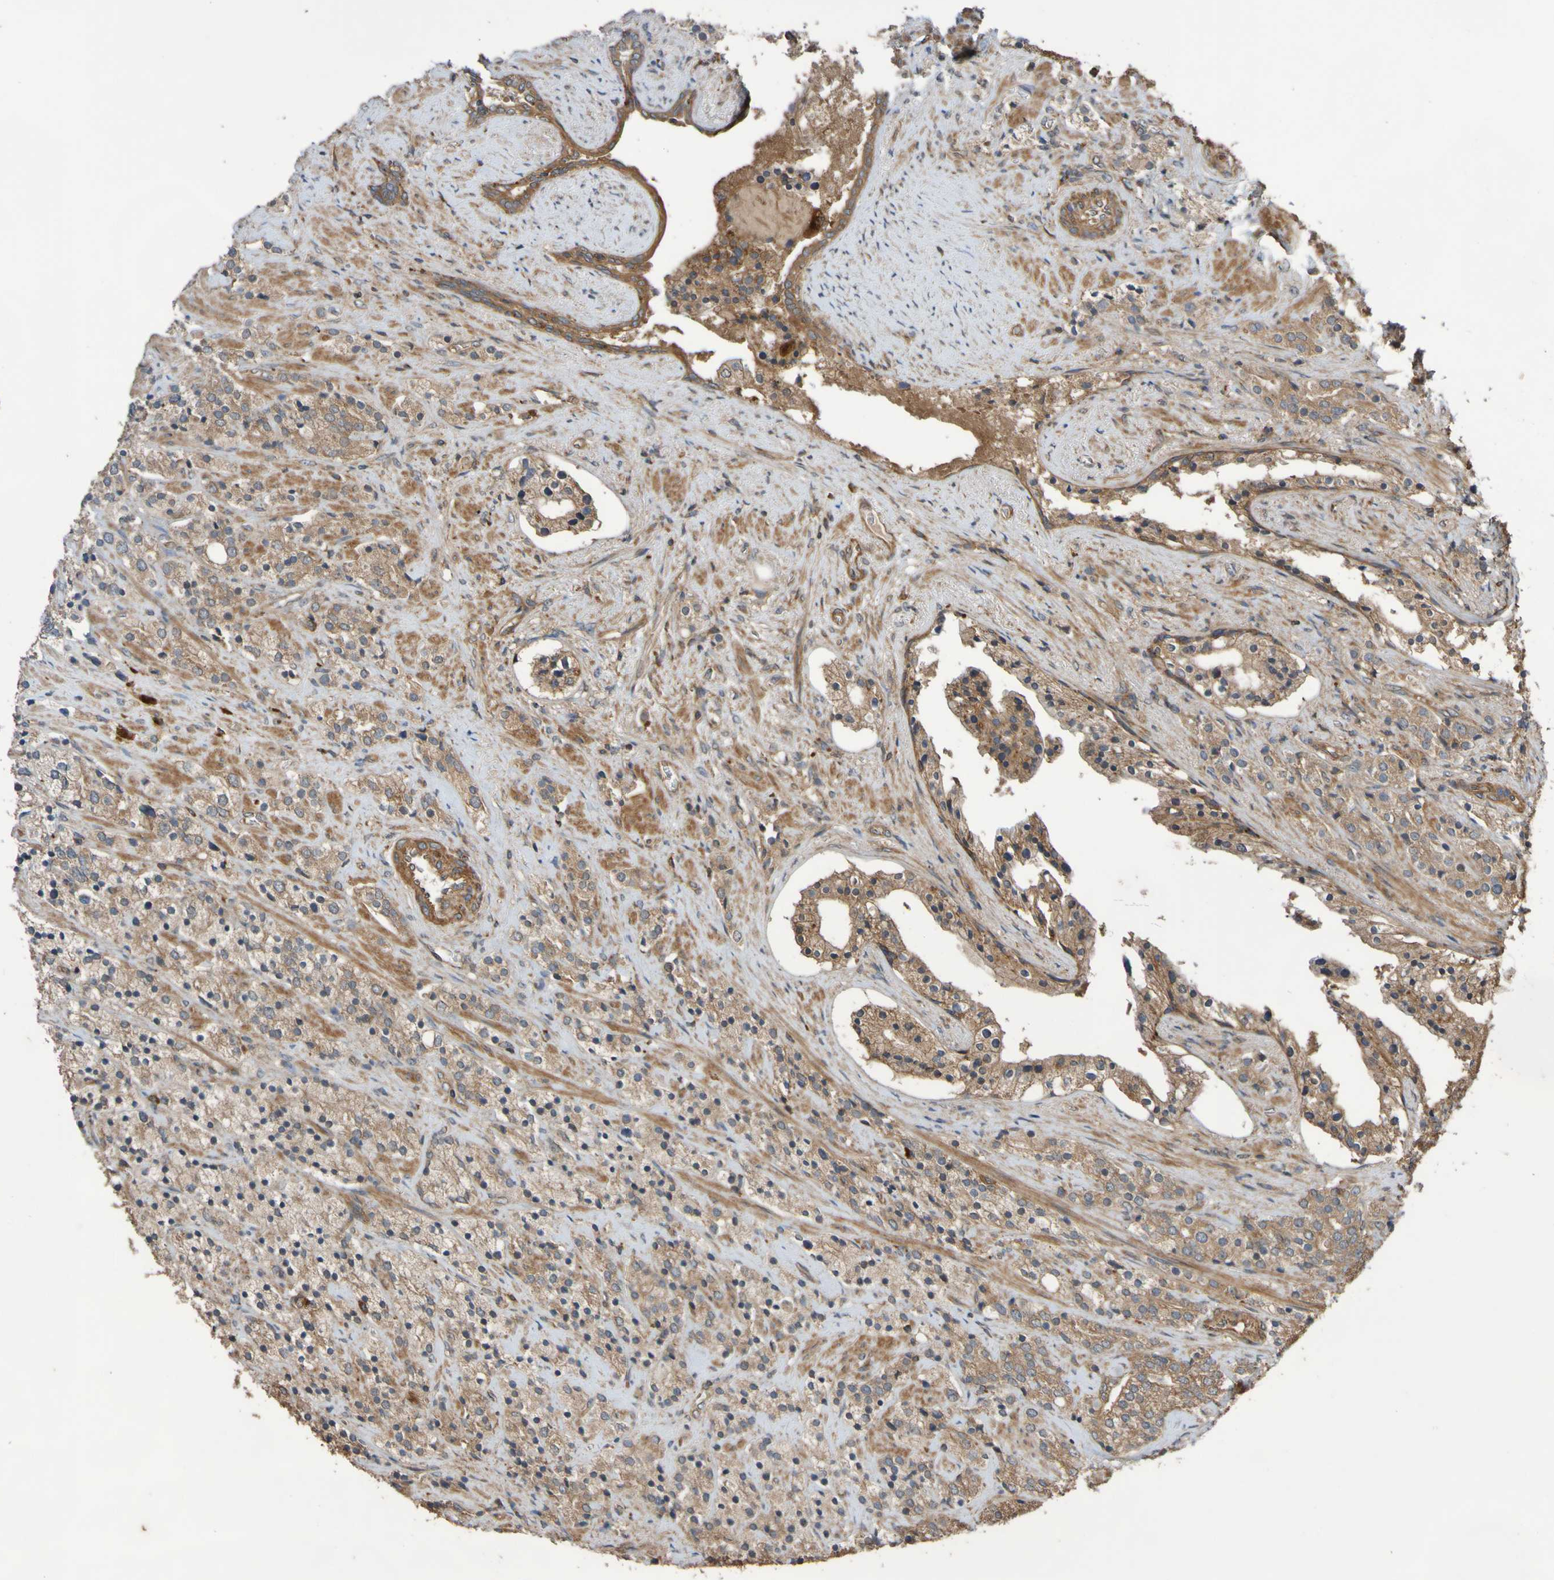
{"staining": {"intensity": "moderate", "quantity": ">75%", "location": "cytoplasmic/membranous"}, "tissue": "prostate cancer", "cell_type": "Tumor cells", "image_type": "cancer", "snomed": [{"axis": "morphology", "description": "Adenocarcinoma, High grade"}, {"axis": "topography", "description": "Prostate"}], "caption": "IHC photomicrograph of prostate cancer stained for a protein (brown), which demonstrates medium levels of moderate cytoplasmic/membranous expression in about >75% of tumor cells.", "gene": "UCN", "patient": {"sex": "male", "age": 71}}